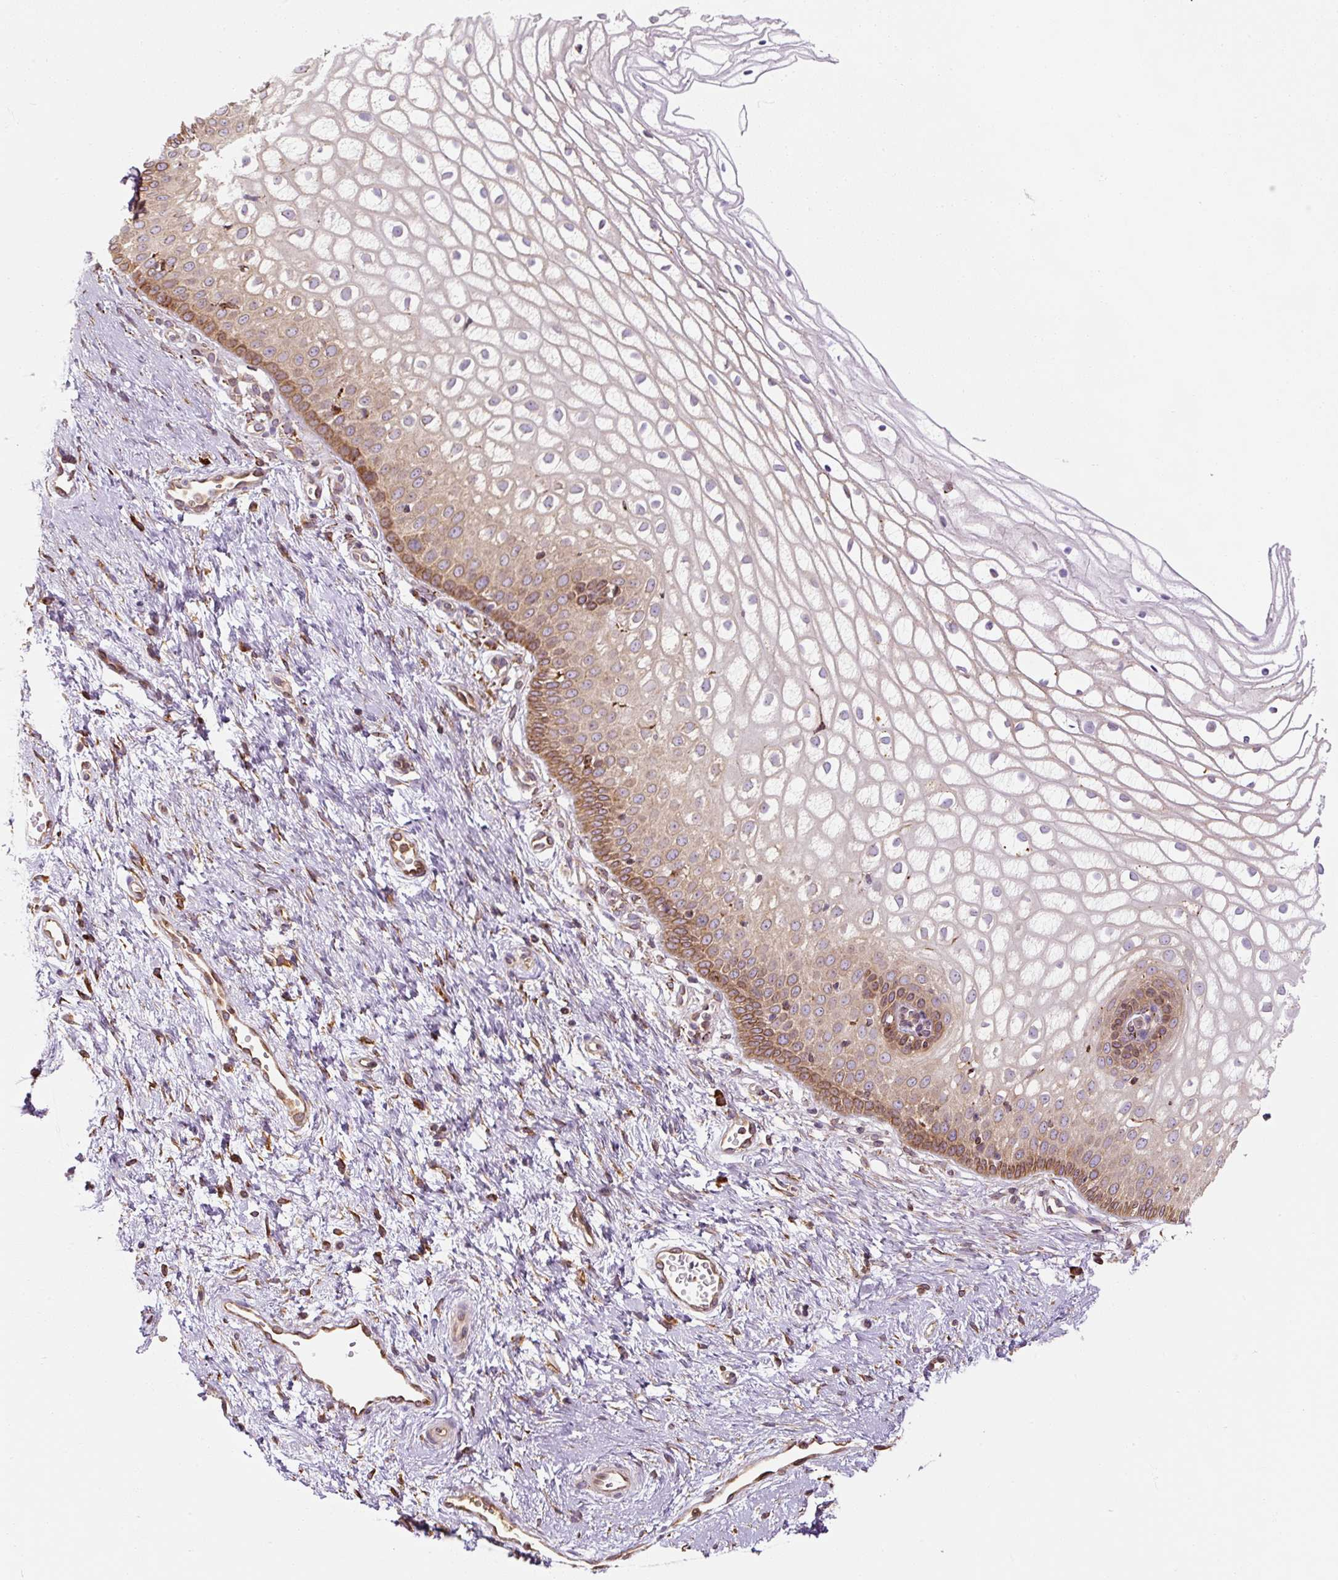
{"staining": {"intensity": "moderate", "quantity": "25%-75%", "location": "cytoplasmic/membranous"}, "tissue": "cervix", "cell_type": "Squamous epithelial cells", "image_type": "normal", "snomed": [{"axis": "morphology", "description": "Normal tissue, NOS"}, {"axis": "topography", "description": "Cervix"}], "caption": "The histopathology image shows a brown stain indicating the presence of a protein in the cytoplasmic/membranous of squamous epithelial cells in cervix. The protein is stained brown, and the nuclei are stained in blue (DAB (3,3'-diaminobenzidine) IHC with brightfield microscopy, high magnification).", "gene": "PRKCSH", "patient": {"sex": "female", "age": 36}}